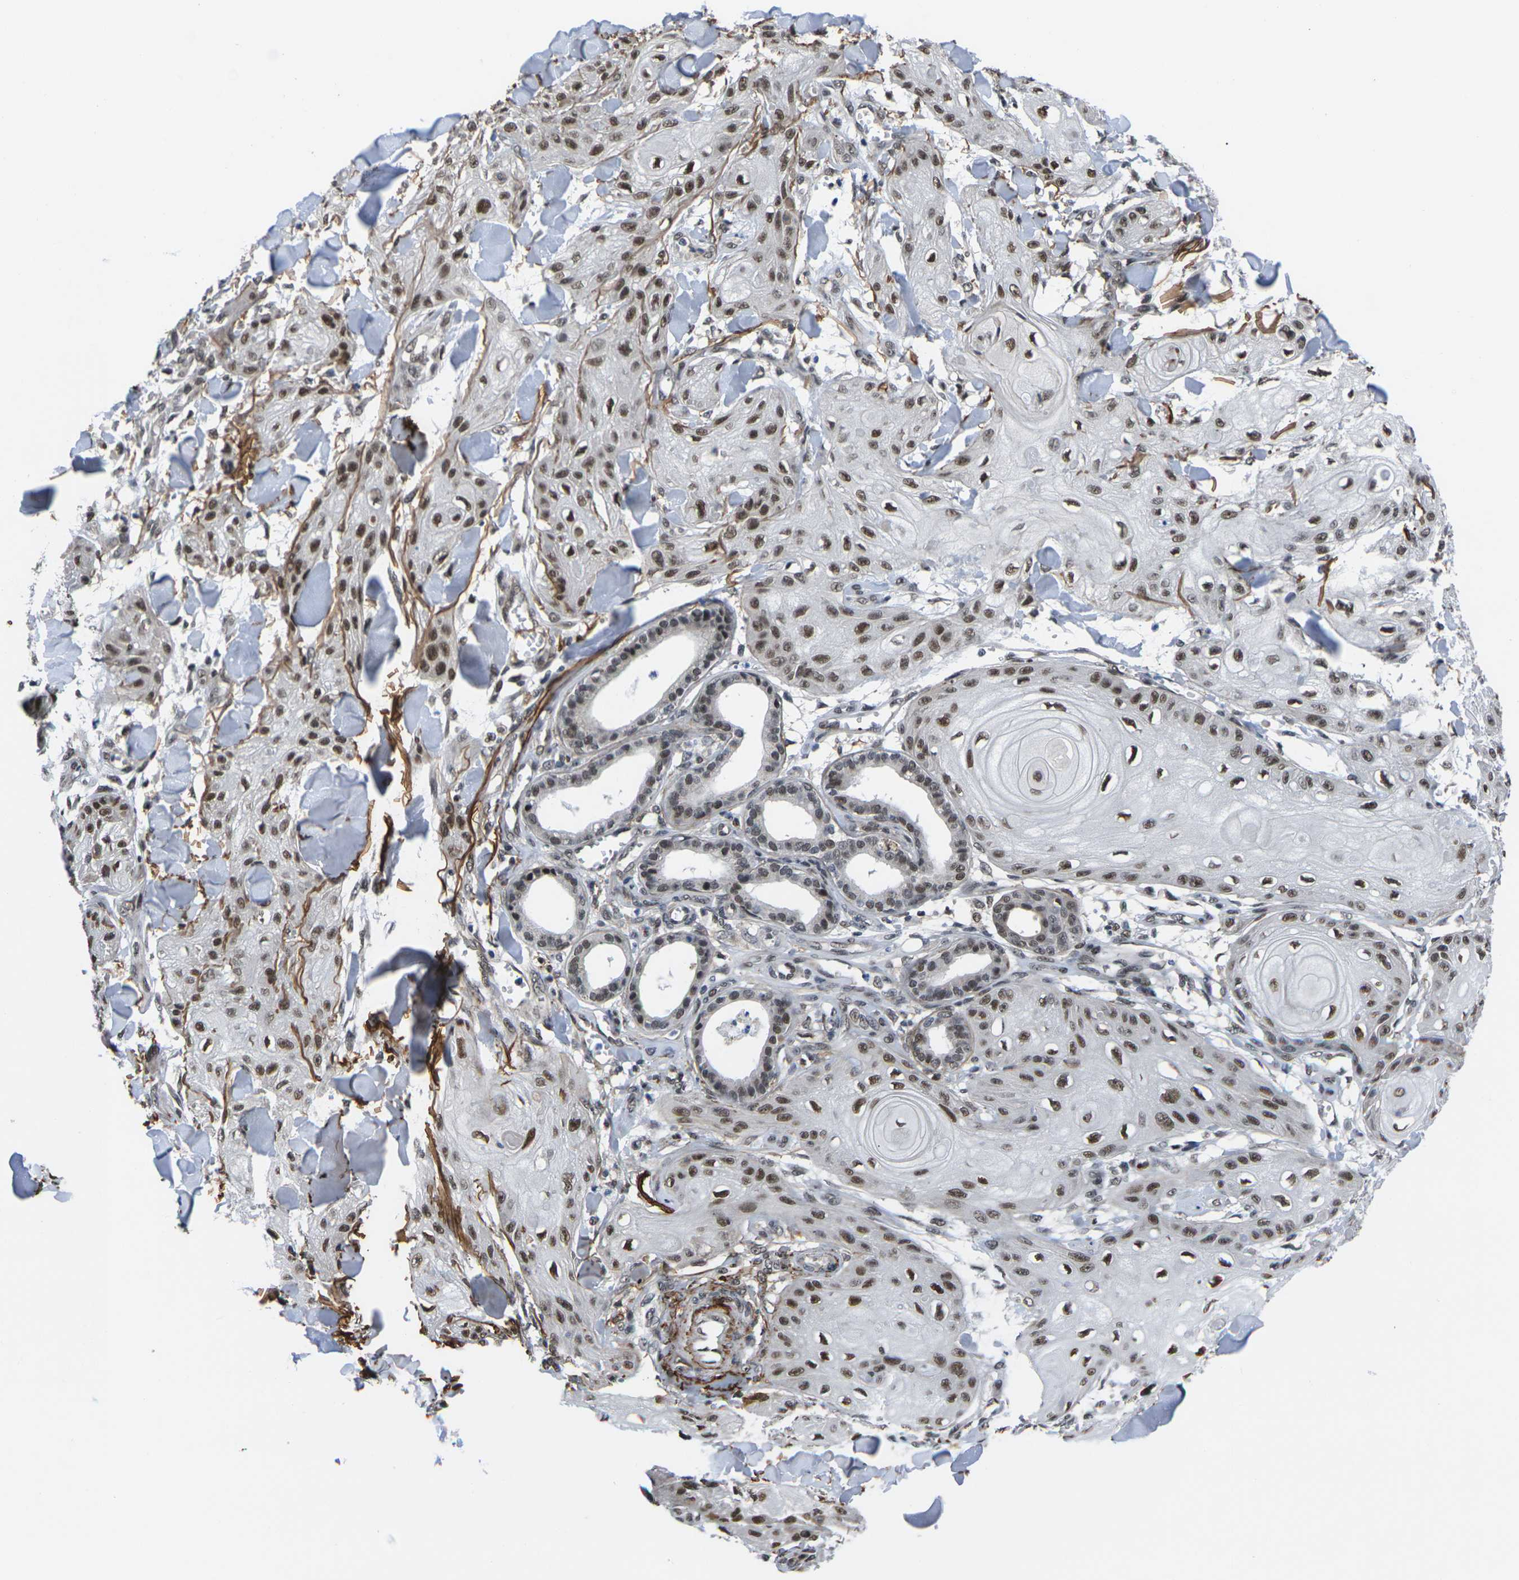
{"staining": {"intensity": "moderate", "quantity": ">75%", "location": "nuclear"}, "tissue": "skin cancer", "cell_type": "Tumor cells", "image_type": "cancer", "snomed": [{"axis": "morphology", "description": "Squamous cell carcinoma, NOS"}, {"axis": "topography", "description": "Skin"}], "caption": "Immunohistochemical staining of human squamous cell carcinoma (skin) displays medium levels of moderate nuclear protein staining in about >75% of tumor cells.", "gene": "RBM7", "patient": {"sex": "male", "age": 74}}